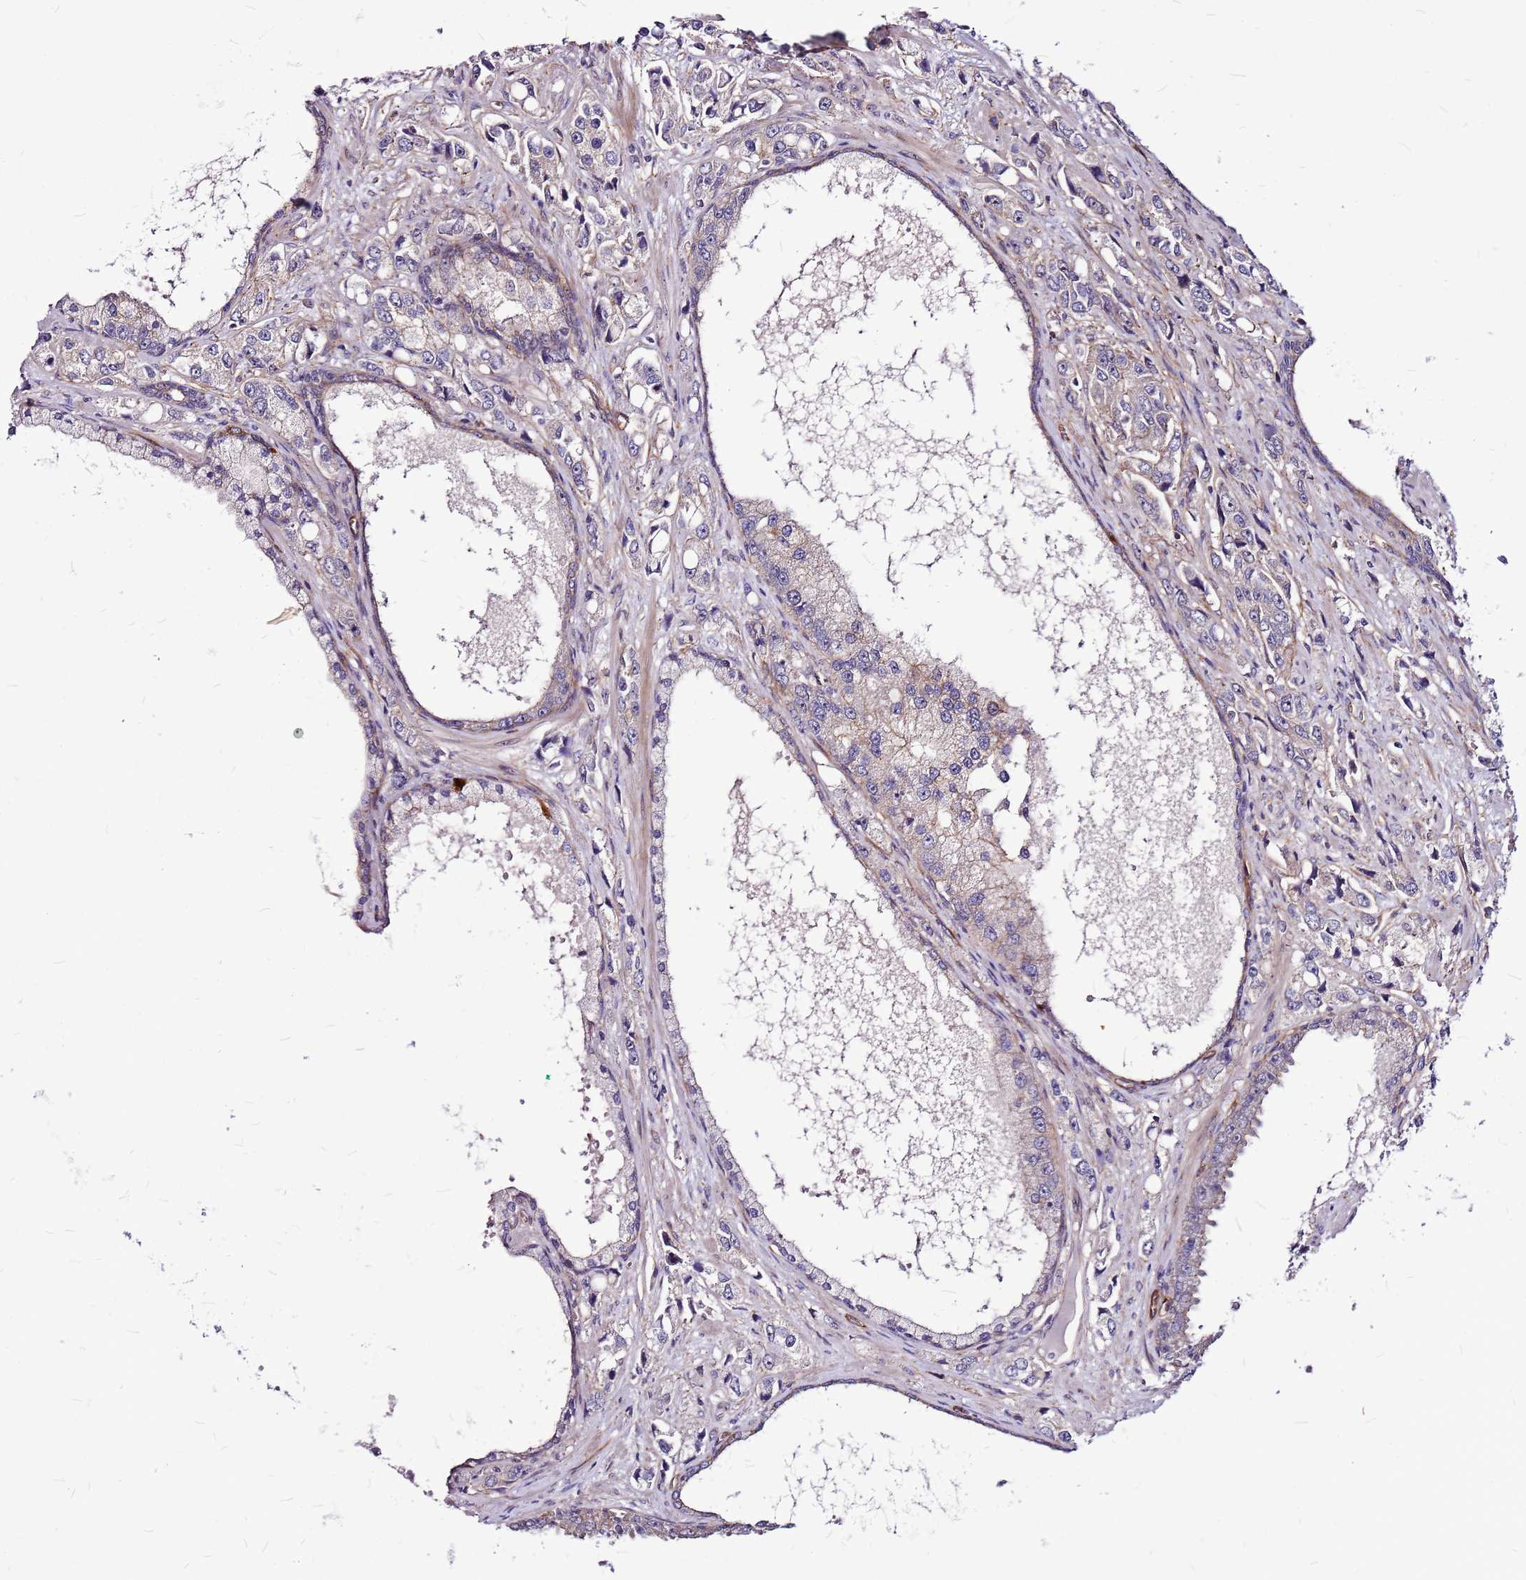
{"staining": {"intensity": "negative", "quantity": "none", "location": "none"}, "tissue": "prostate cancer", "cell_type": "Tumor cells", "image_type": "cancer", "snomed": [{"axis": "morphology", "description": "Adenocarcinoma, High grade"}, {"axis": "topography", "description": "Prostate"}], "caption": "IHC of human high-grade adenocarcinoma (prostate) displays no staining in tumor cells.", "gene": "TOPAZ1", "patient": {"sex": "male", "age": 74}}